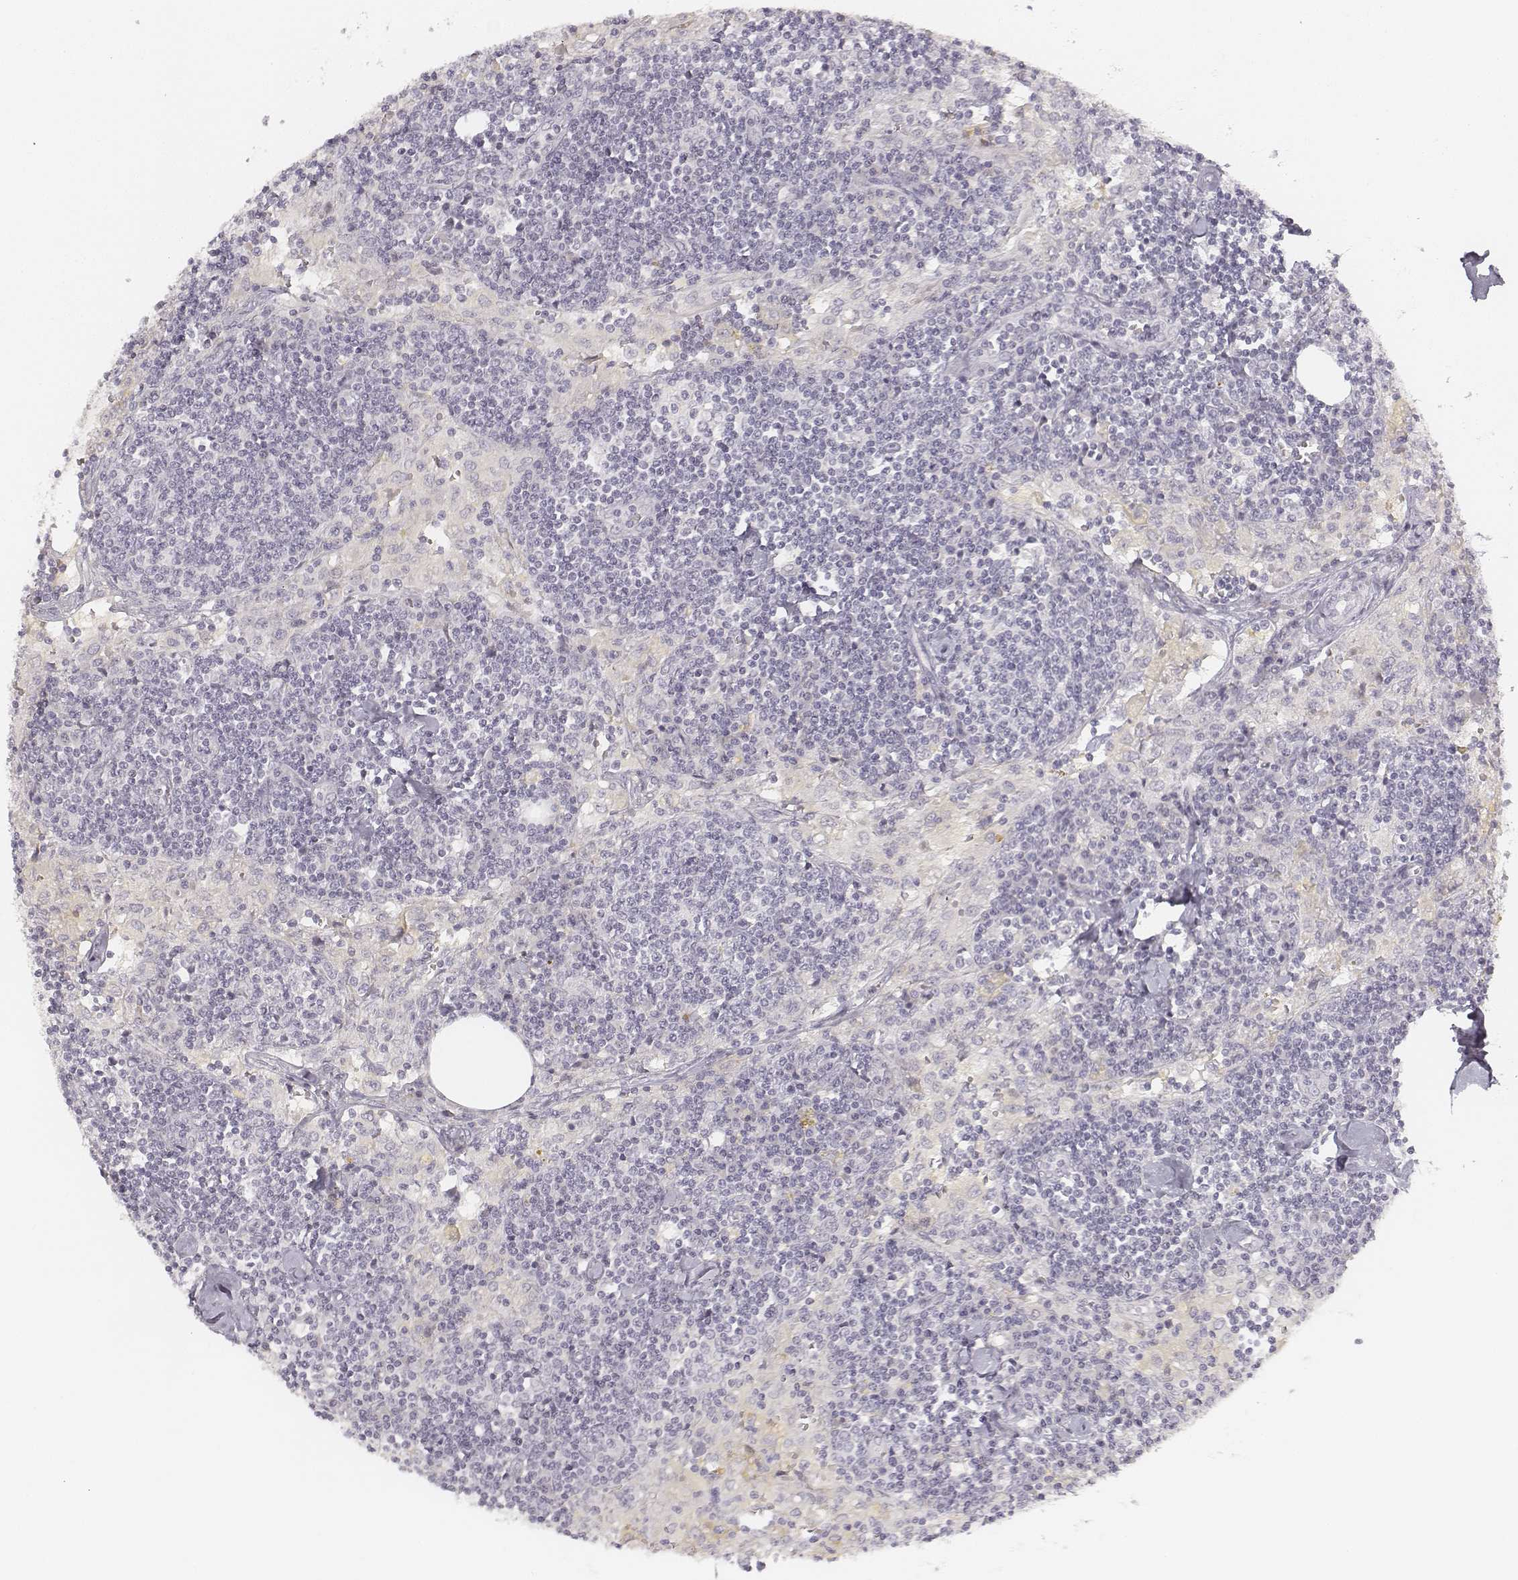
{"staining": {"intensity": "negative", "quantity": "none", "location": "none"}, "tissue": "lymph node", "cell_type": "Germinal center cells", "image_type": "normal", "snomed": [{"axis": "morphology", "description": "Normal tissue, NOS"}, {"axis": "topography", "description": "Lymph node"}], "caption": "IHC micrograph of normal human lymph node stained for a protein (brown), which demonstrates no expression in germinal center cells. The staining is performed using DAB brown chromogen with nuclei counter-stained in using hematoxylin.", "gene": "DSG4", "patient": {"sex": "male", "age": 55}}